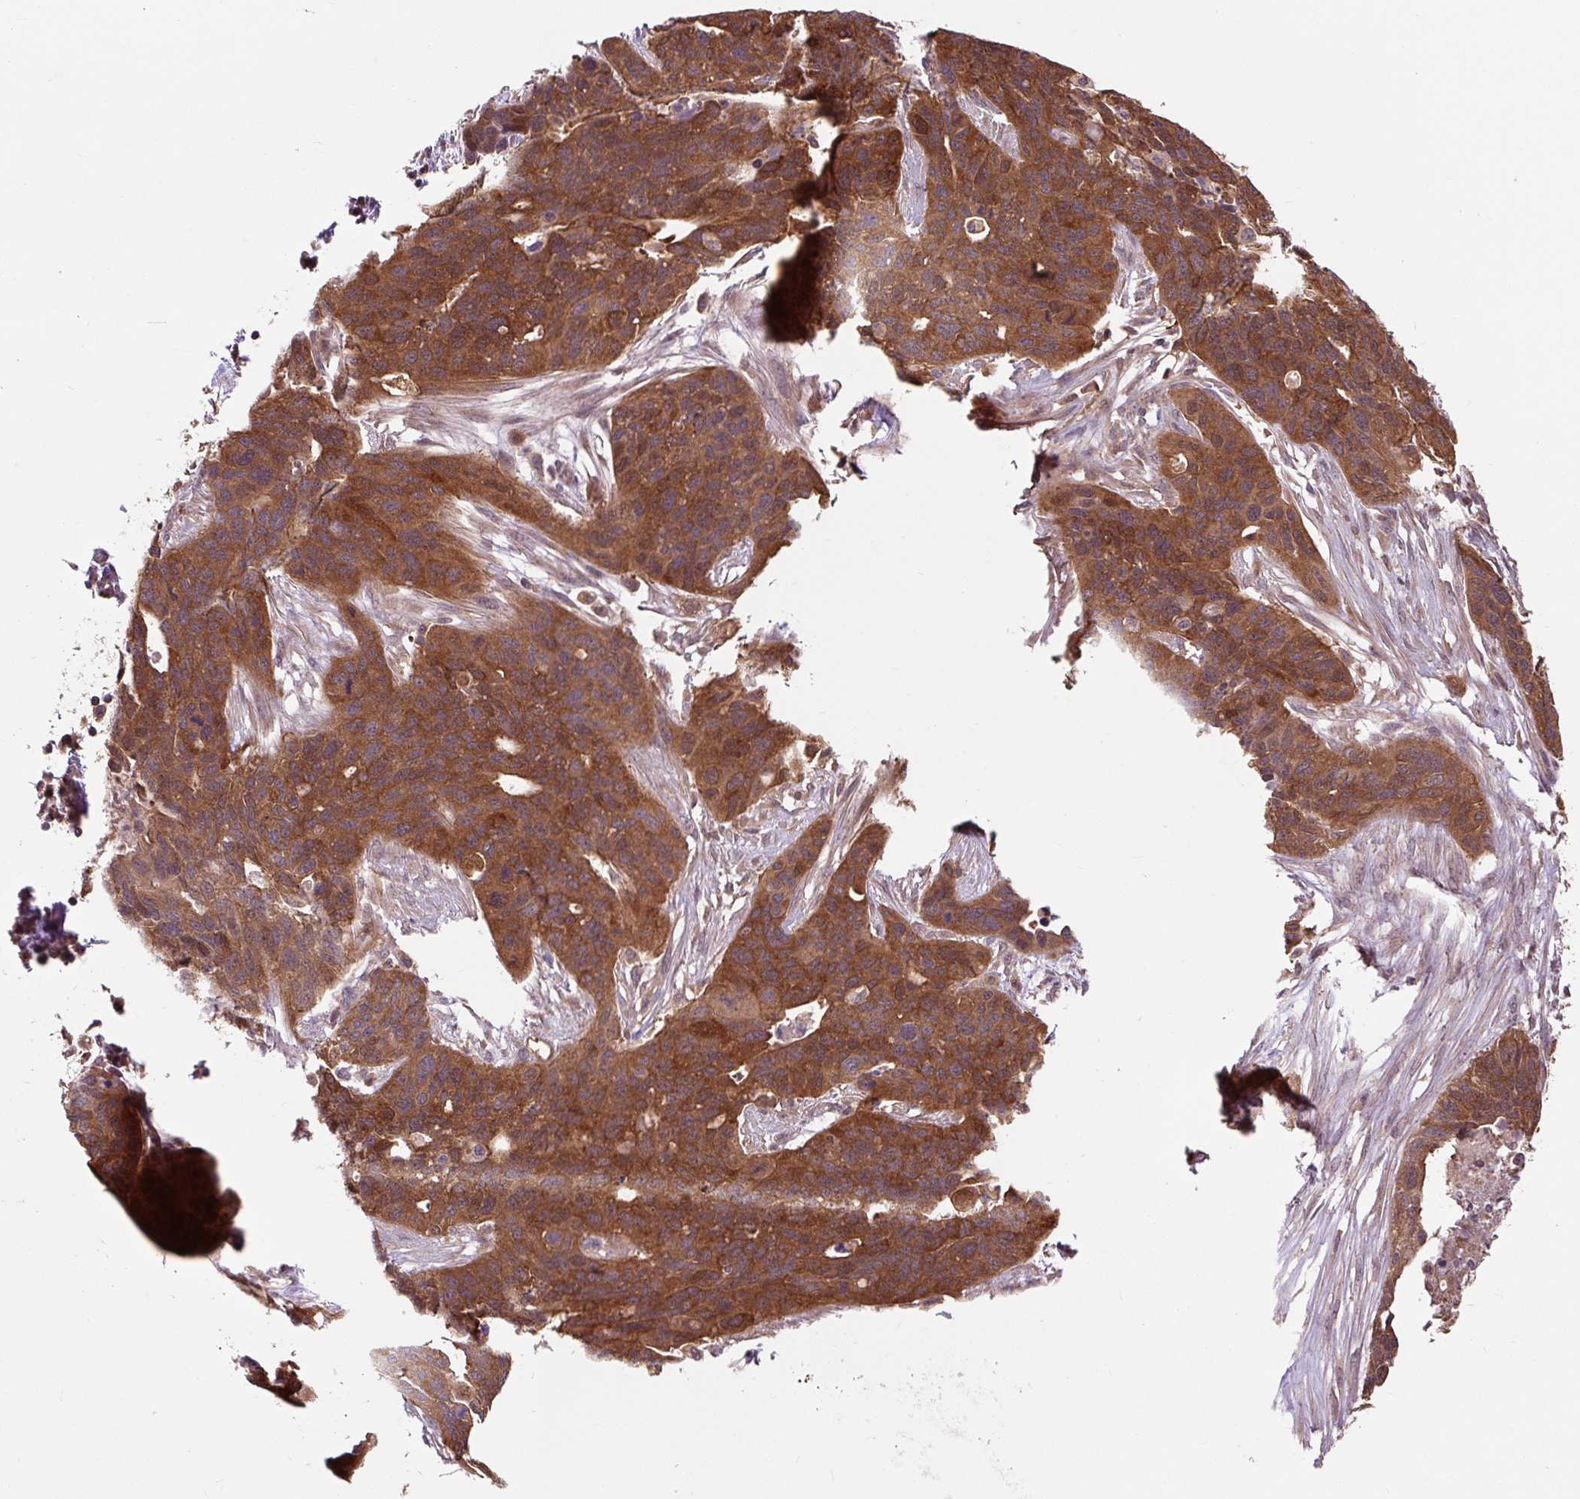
{"staining": {"intensity": "strong", "quantity": ">75%", "location": "cytoplasmic/membranous"}, "tissue": "ovarian cancer", "cell_type": "Tumor cells", "image_type": "cancer", "snomed": [{"axis": "morphology", "description": "Cystadenocarcinoma, serous, NOS"}, {"axis": "topography", "description": "Ovary"}], "caption": "Strong cytoplasmic/membranous protein staining is present in approximately >75% of tumor cells in ovarian serous cystadenocarcinoma. Nuclei are stained in blue.", "gene": "MMS19", "patient": {"sex": "female", "age": 64}}